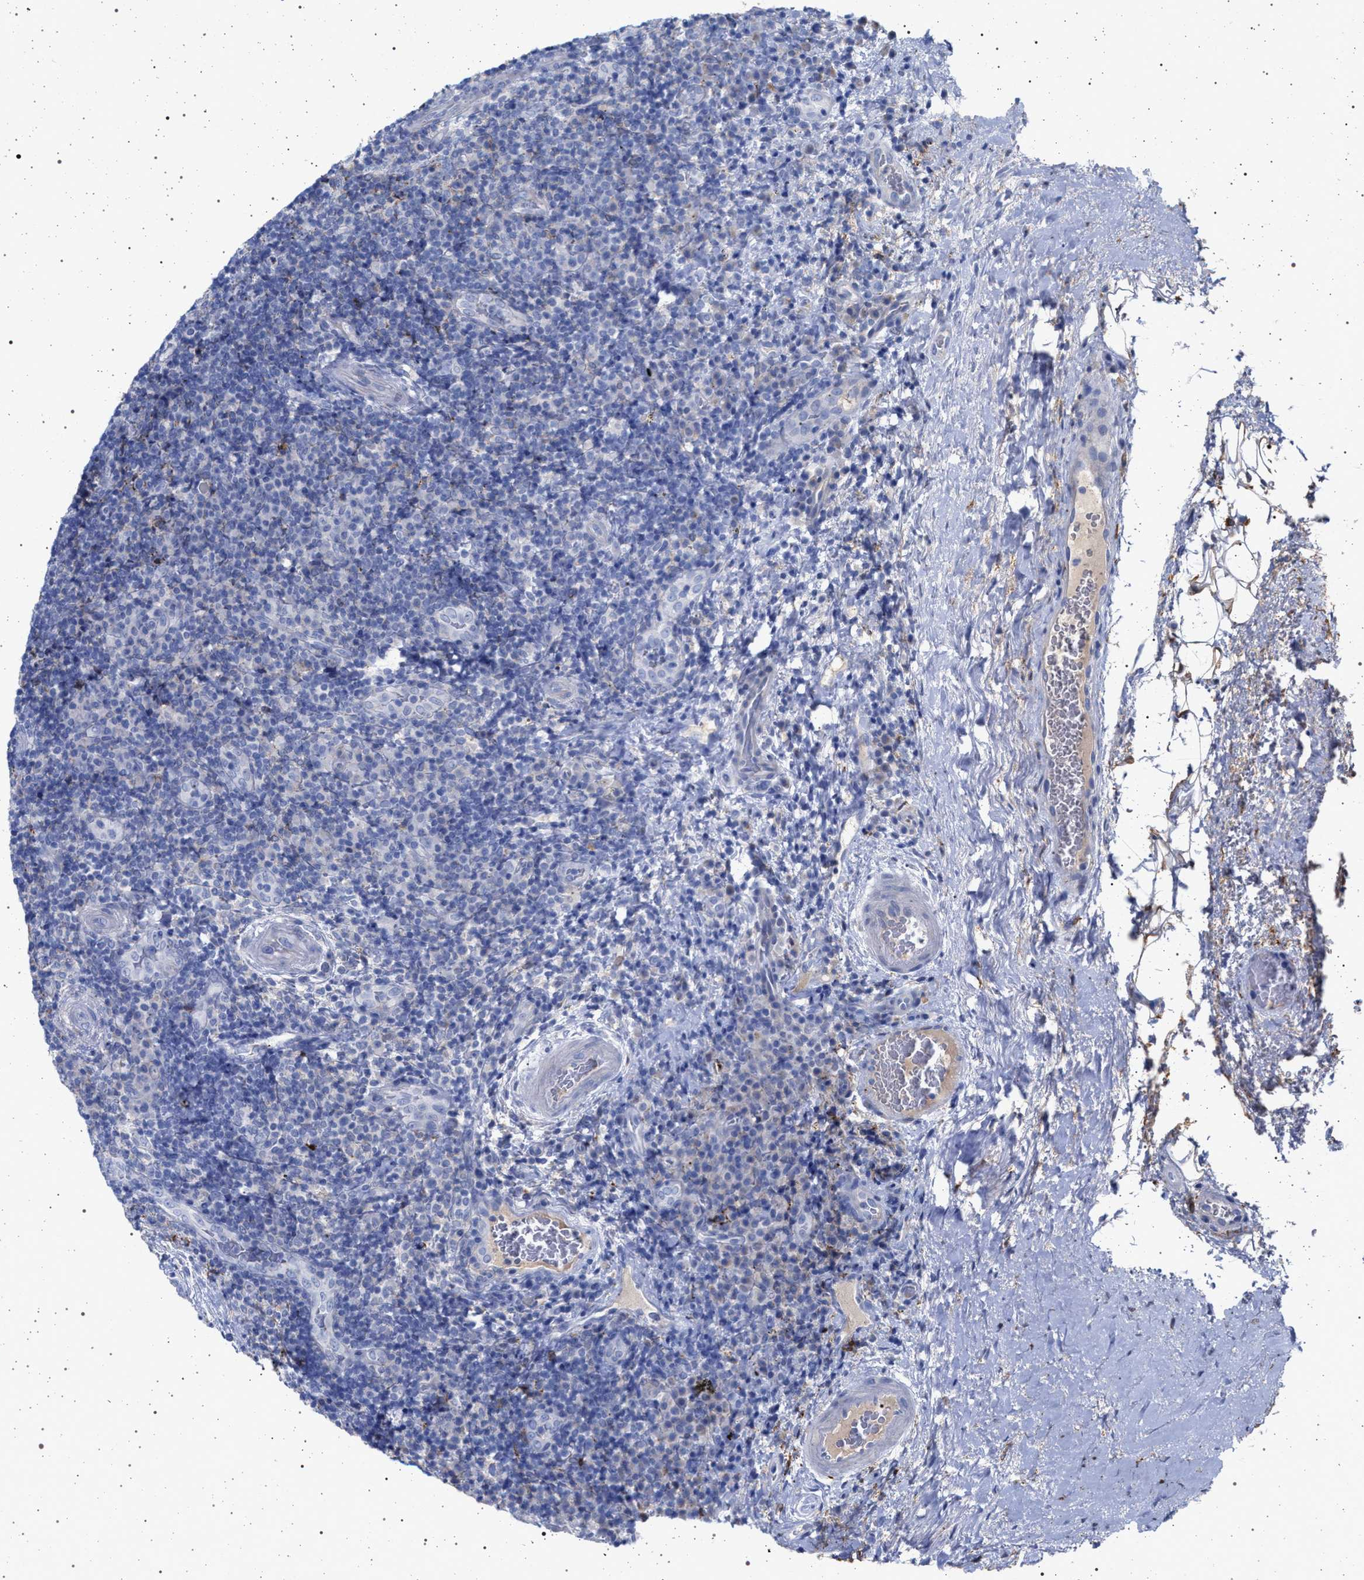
{"staining": {"intensity": "negative", "quantity": "none", "location": "none"}, "tissue": "lymphoma", "cell_type": "Tumor cells", "image_type": "cancer", "snomed": [{"axis": "morphology", "description": "Malignant lymphoma, non-Hodgkin's type, High grade"}, {"axis": "topography", "description": "Tonsil"}], "caption": "A high-resolution micrograph shows IHC staining of lymphoma, which displays no significant expression in tumor cells.", "gene": "PLG", "patient": {"sex": "female", "age": 36}}